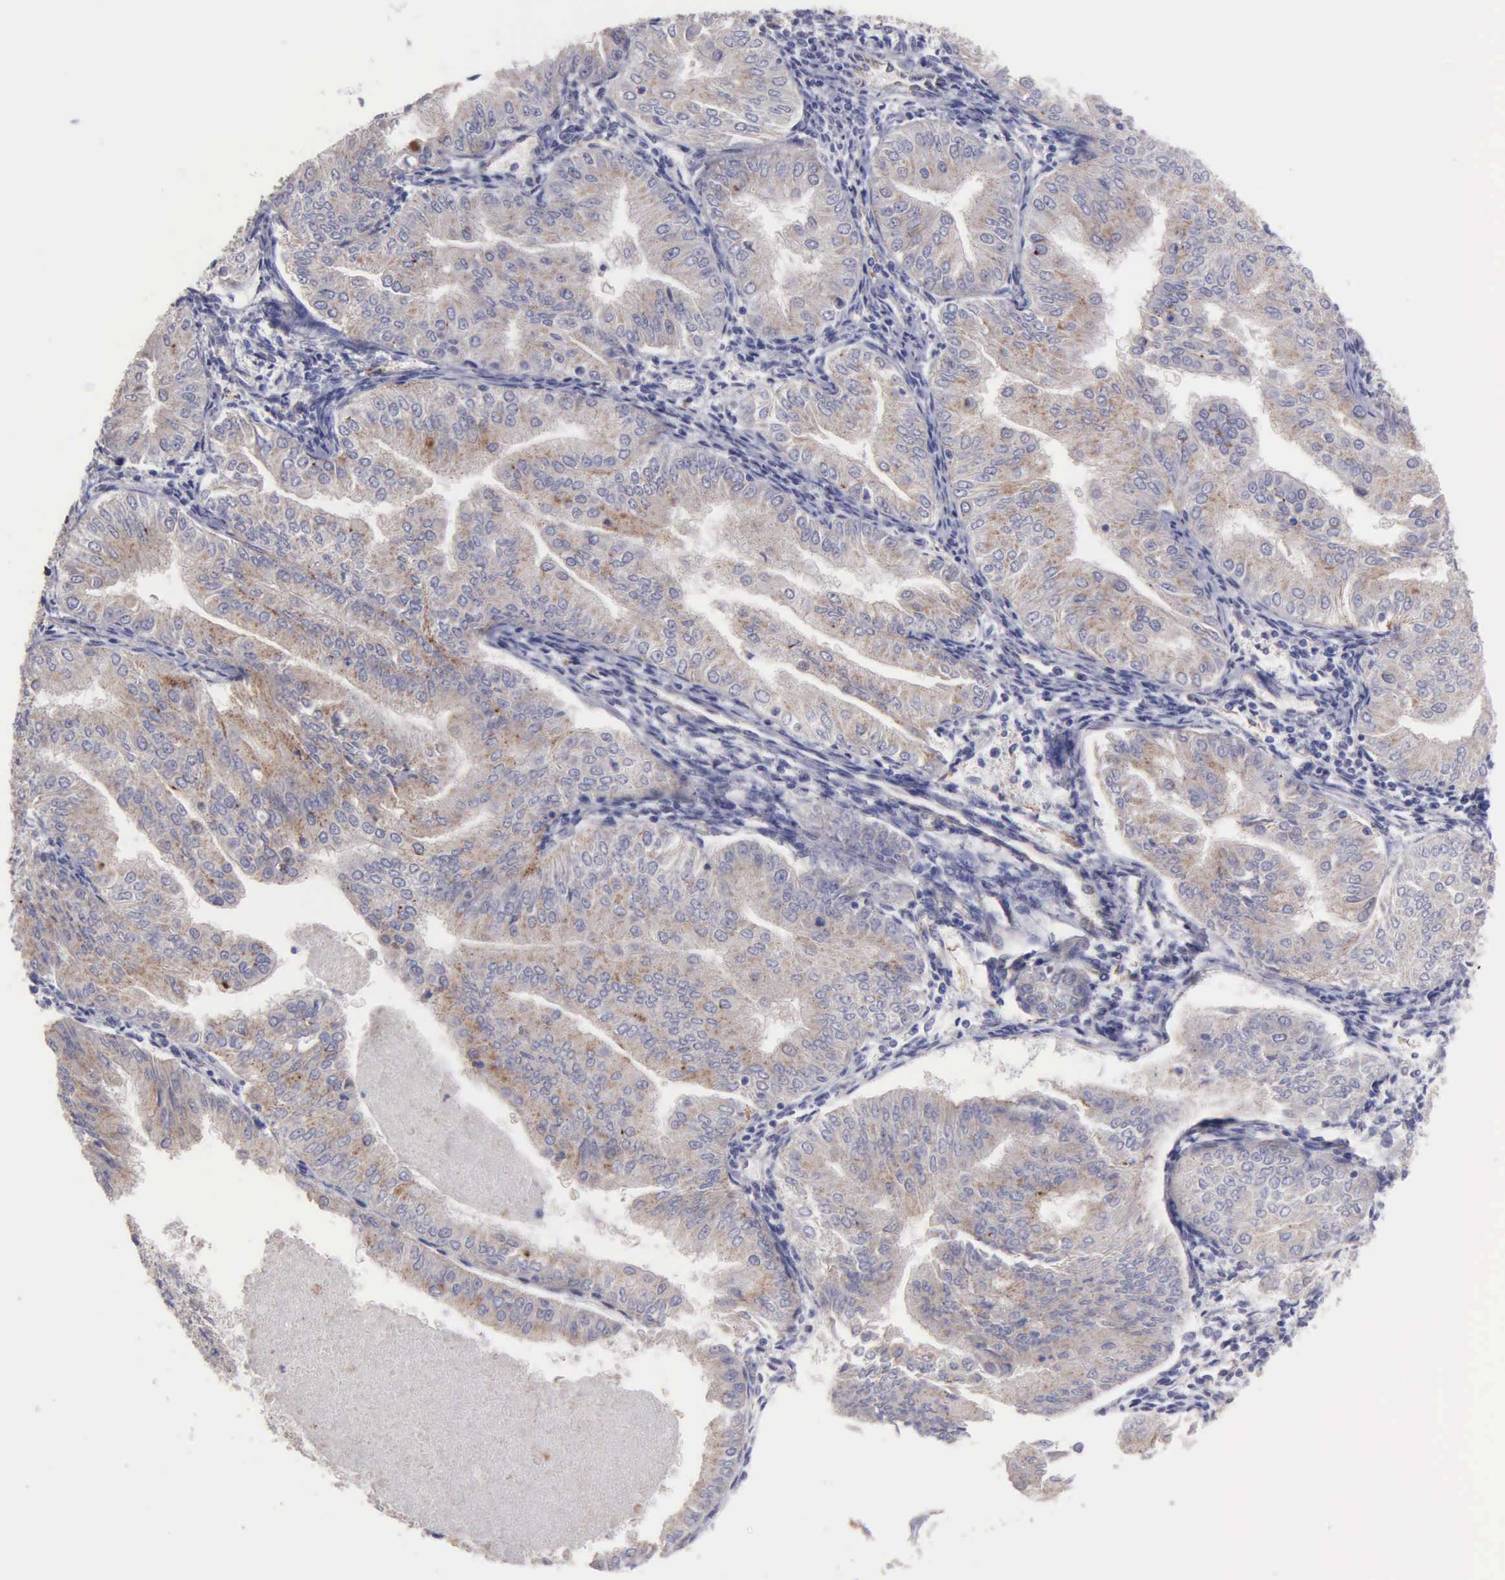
{"staining": {"intensity": "moderate", "quantity": "25%-75%", "location": "cytoplasmic/membranous"}, "tissue": "endometrial cancer", "cell_type": "Tumor cells", "image_type": "cancer", "snomed": [{"axis": "morphology", "description": "Adenocarcinoma, NOS"}, {"axis": "topography", "description": "Endometrium"}], "caption": "Immunohistochemistry micrograph of neoplastic tissue: human endometrial adenocarcinoma stained using immunohistochemistry shows medium levels of moderate protein expression localized specifically in the cytoplasmic/membranous of tumor cells, appearing as a cytoplasmic/membranous brown color.", "gene": "APP", "patient": {"sex": "female", "age": 53}}